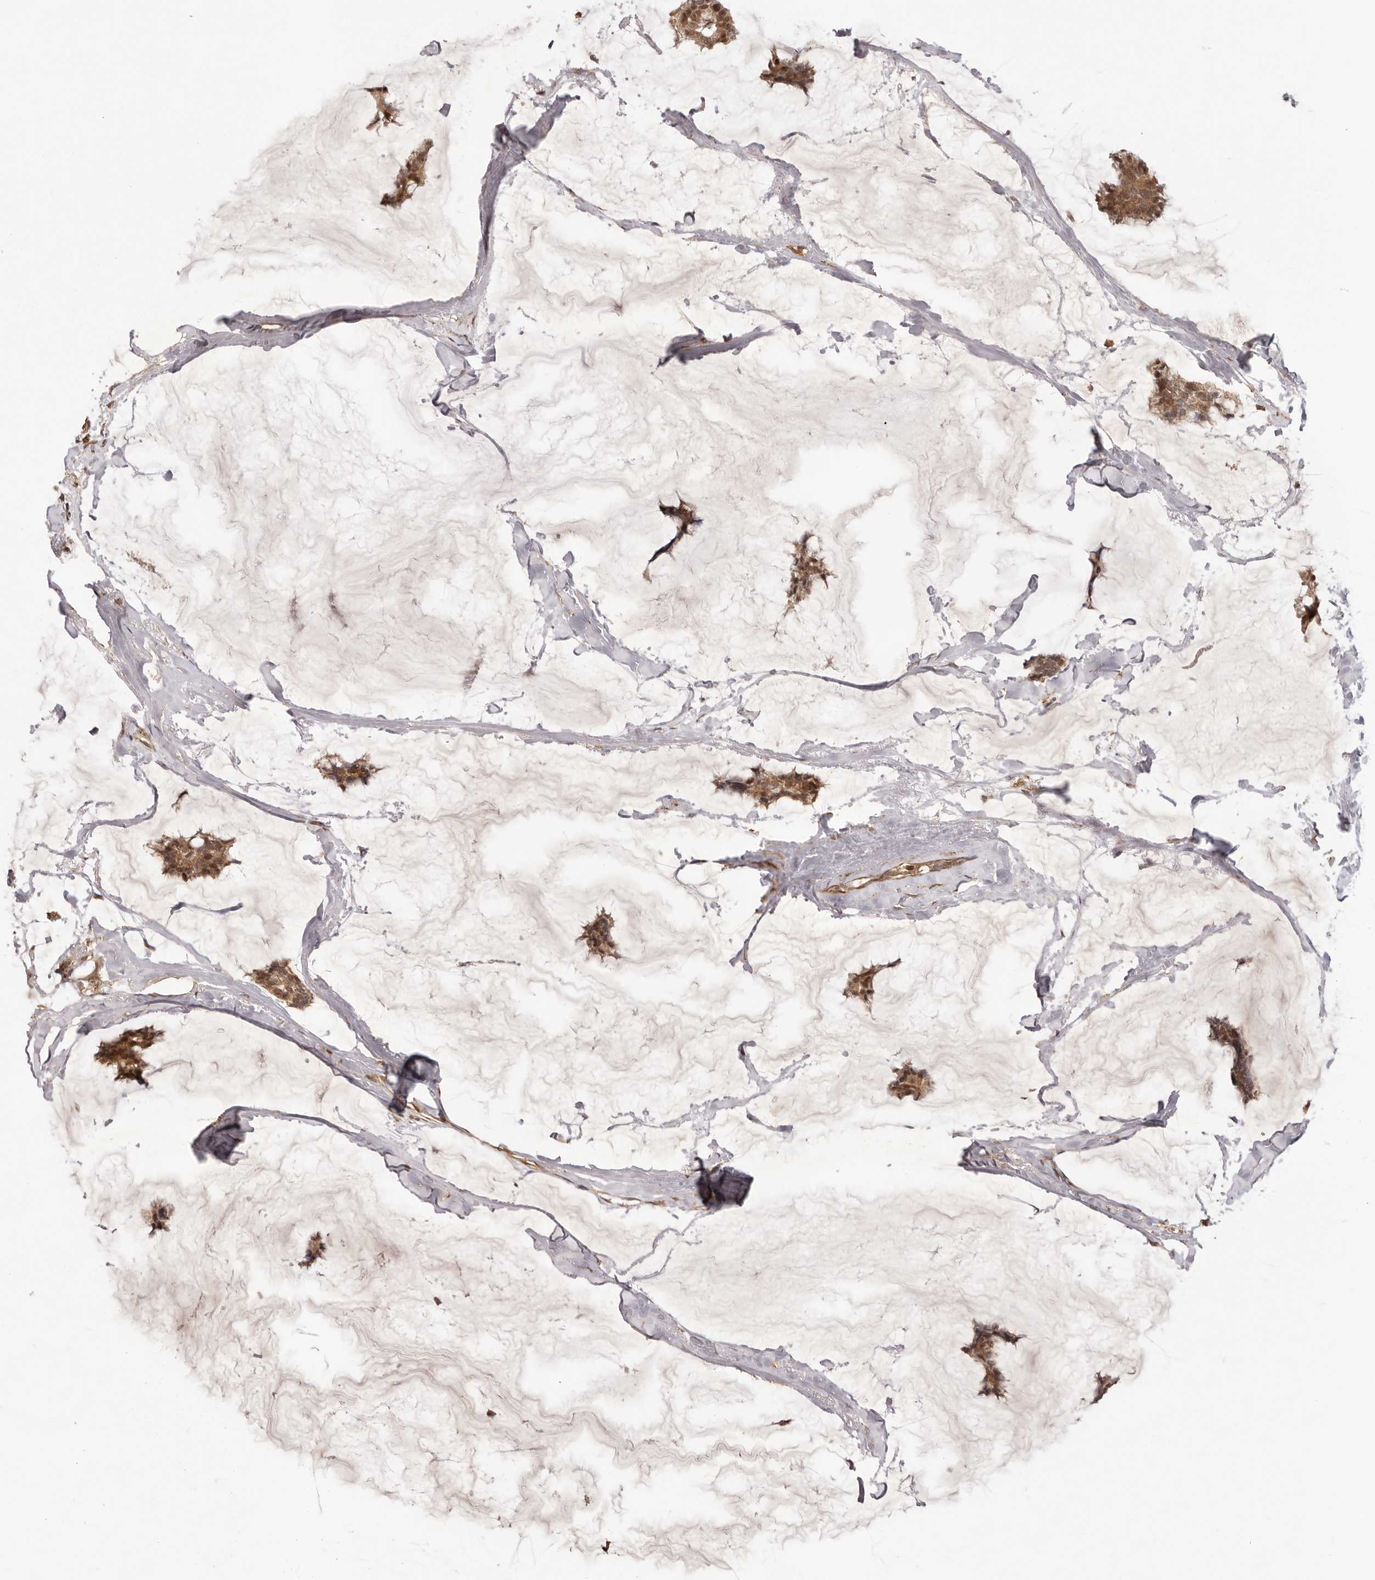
{"staining": {"intensity": "moderate", "quantity": ">75%", "location": "cytoplasmic/membranous"}, "tissue": "breast cancer", "cell_type": "Tumor cells", "image_type": "cancer", "snomed": [{"axis": "morphology", "description": "Duct carcinoma"}, {"axis": "topography", "description": "Breast"}], "caption": "High-magnification brightfield microscopy of breast intraductal carcinoma stained with DAB (3,3'-diaminobenzidine) (brown) and counterstained with hematoxylin (blue). tumor cells exhibit moderate cytoplasmic/membranous expression is appreciated in about>75% of cells.", "gene": "UBR2", "patient": {"sex": "female", "age": 93}}